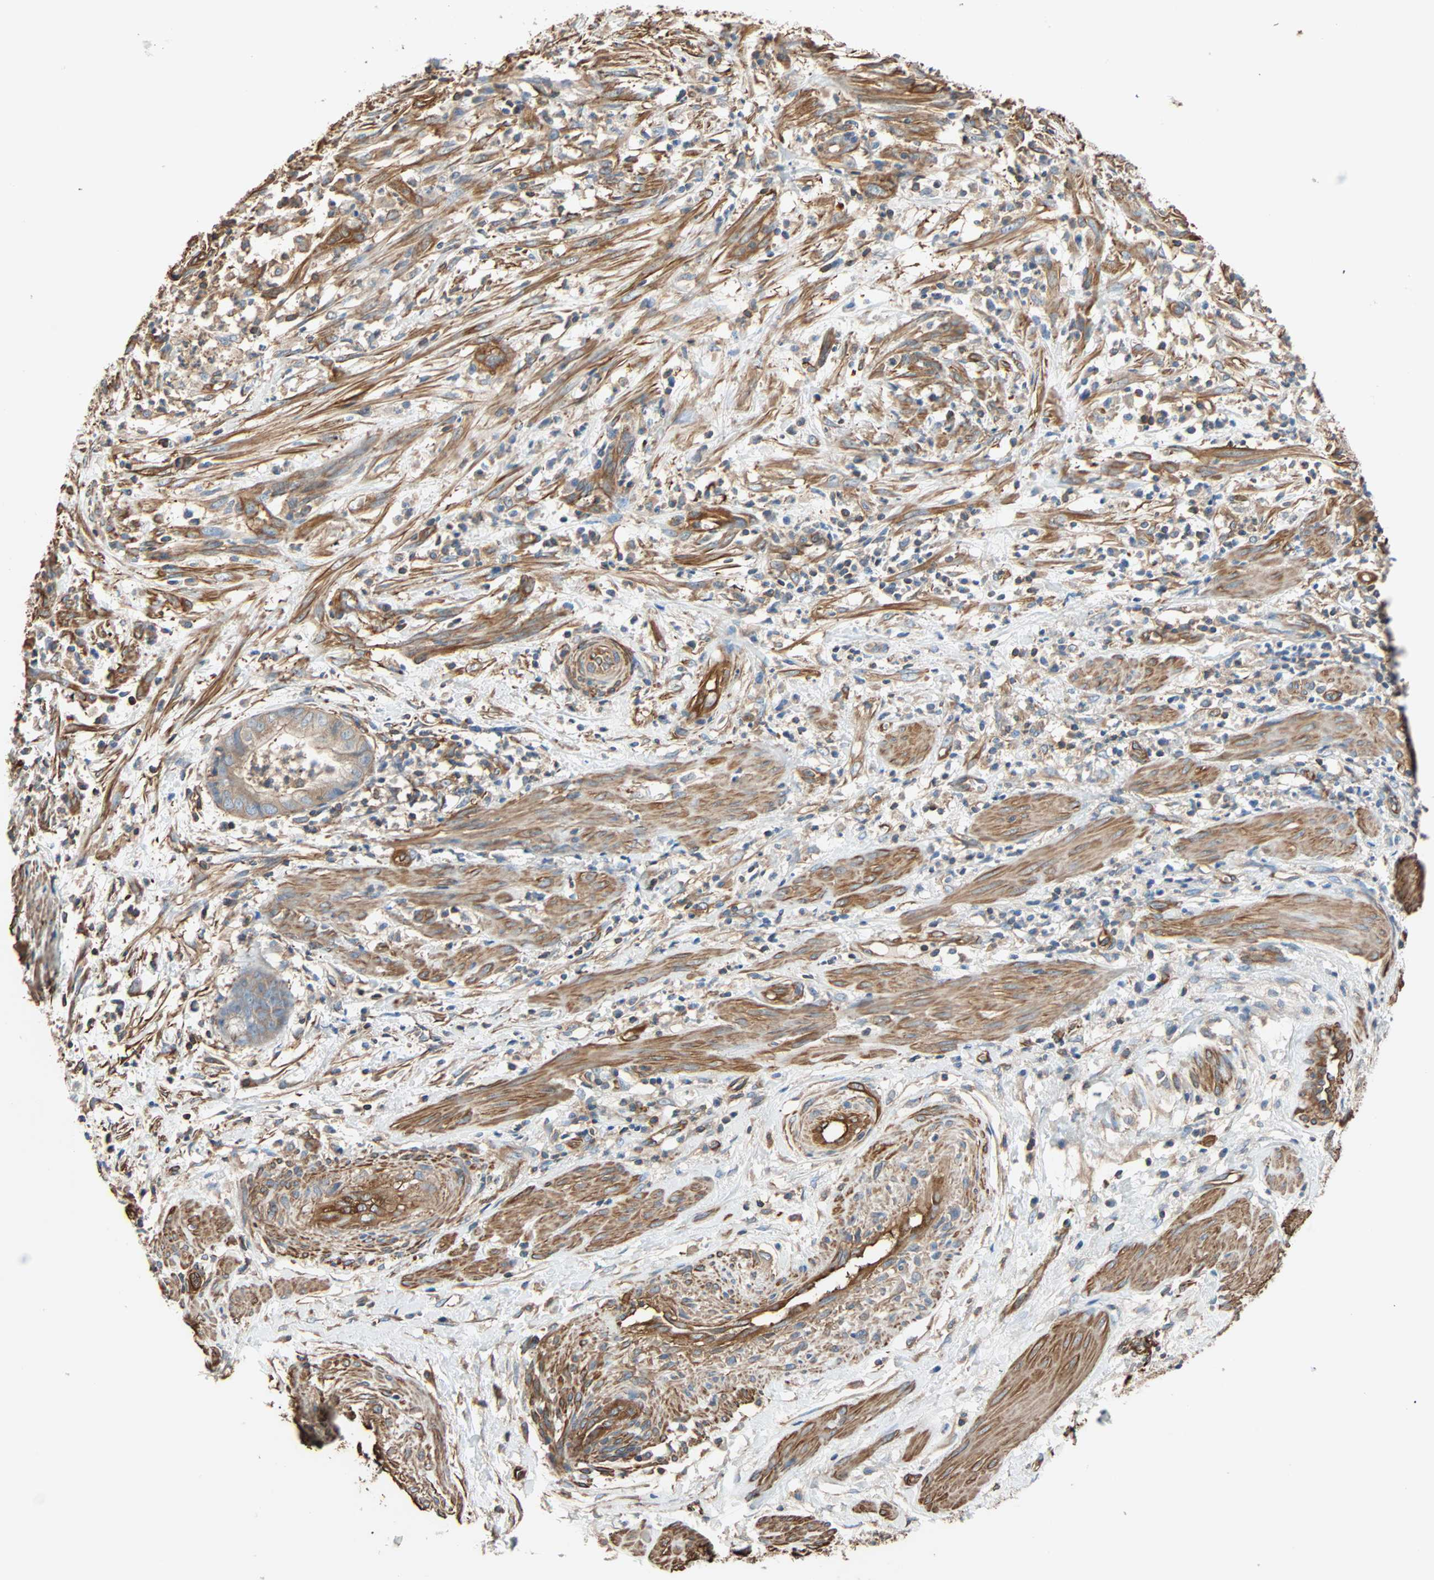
{"staining": {"intensity": "weak", "quantity": "25%-75%", "location": "cytoplasmic/membranous"}, "tissue": "endometrial cancer", "cell_type": "Tumor cells", "image_type": "cancer", "snomed": [{"axis": "morphology", "description": "Necrosis, NOS"}, {"axis": "morphology", "description": "Adenocarcinoma, NOS"}, {"axis": "topography", "description": "Endometrium"}], "caption": "DAB immunohistochemical staining of adenocarcinoma (endometrial) reveals weak cytoplasmic/membranous protein positivity in about 25%-75% of tumor cells. (DAB = brown stain, brightfield microscopy at high magnification).", "gene": "GALNT10", "patient": {"sex": "female", "age": 79}}